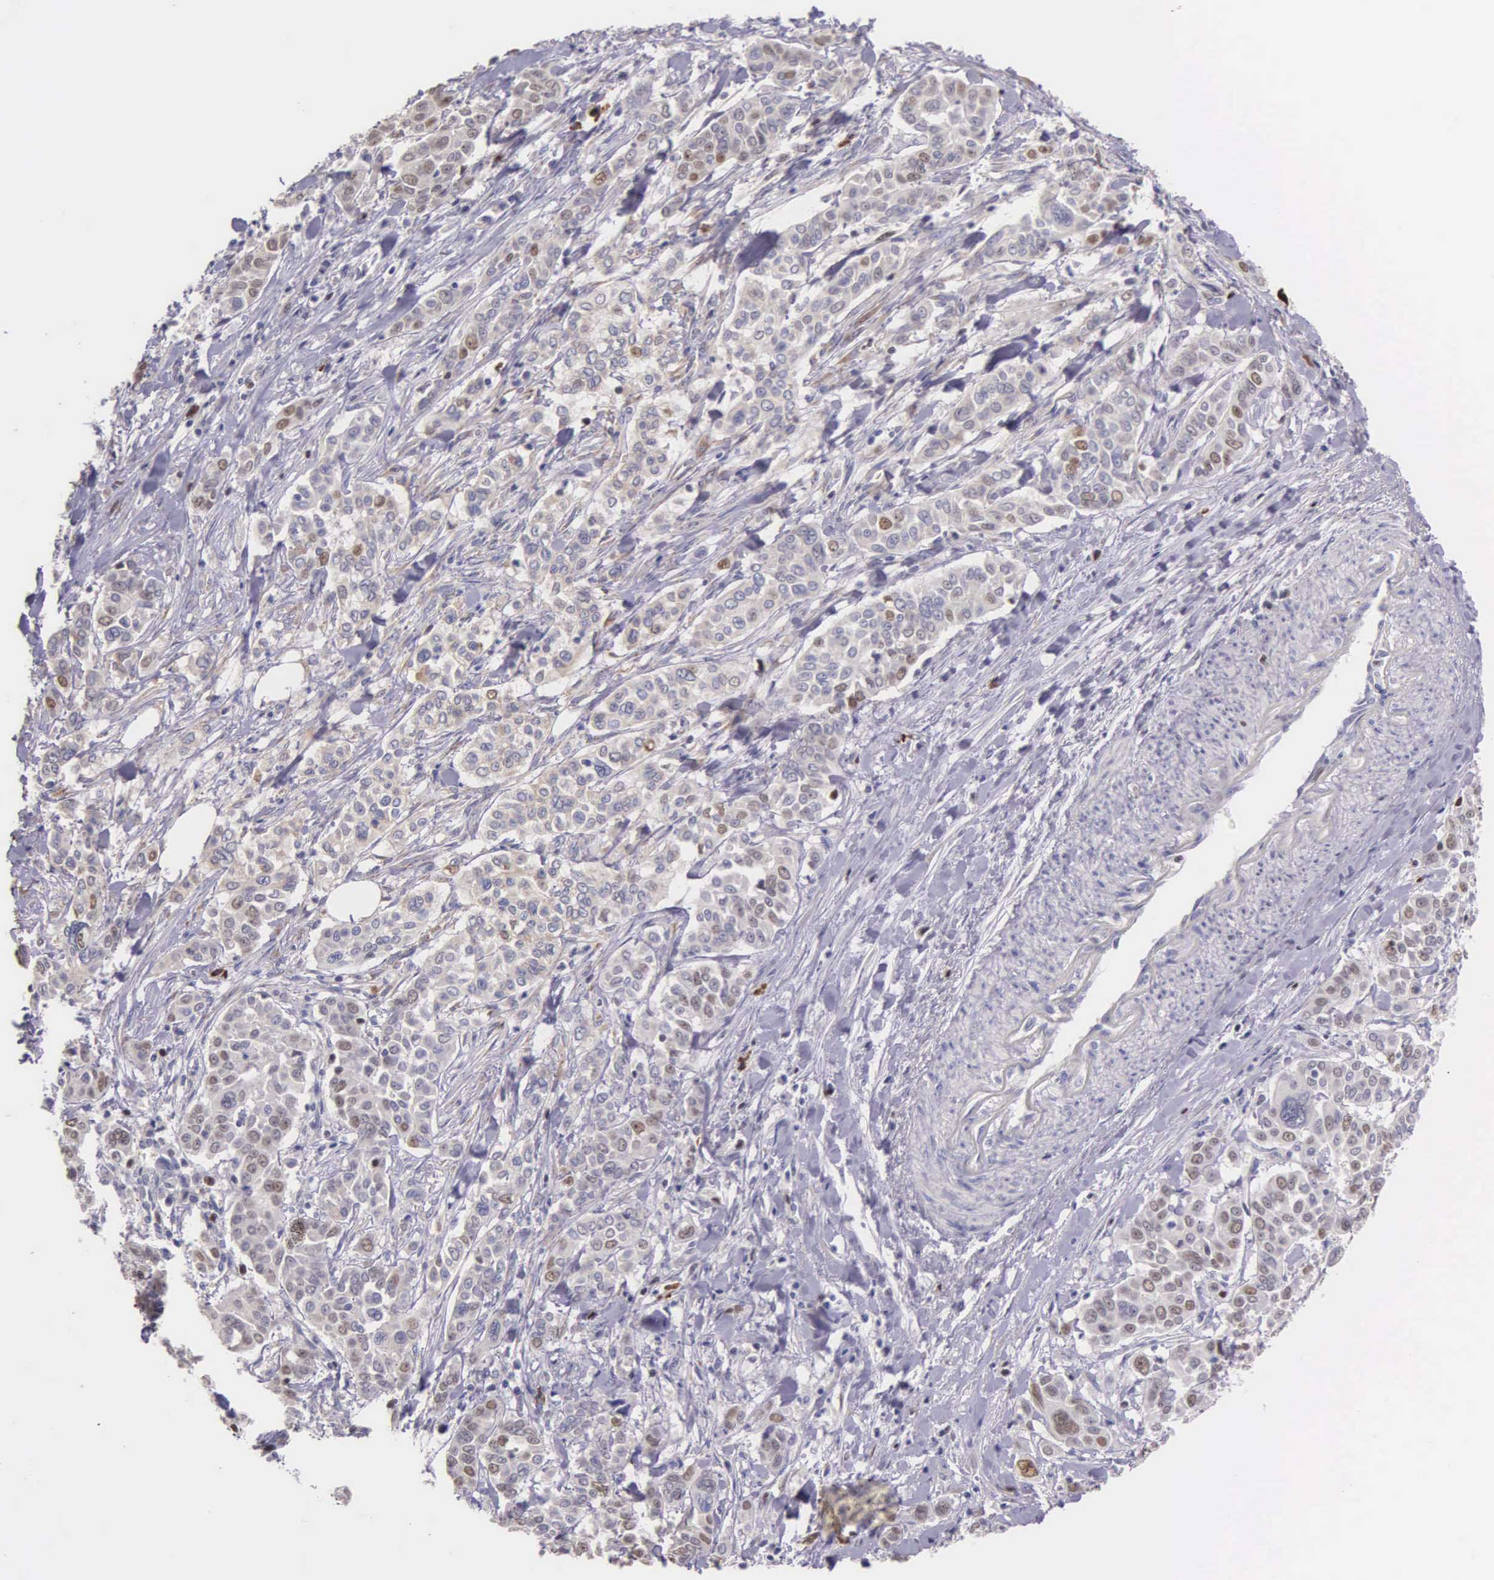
{"staining": {"intensity": "weak", "quantity": "25%-75%", "location": "nuclear"}, "tissue": "pancreatic cancer", "cell_type": "Tumor cells", "image_type": "cancer", "snomed": [{"axis": "morphology", "description": "Adenocarcinoma, NOS"}, {"axis": "topography", "description": "Pancreas"}], "caption": "A brown stain highlights weak nuclear positivity of a protein in human pancreatic adenocarcinoma tumor cells. (DAB = brown stain, brightfield microscopy at high magnification).", "gene": "MCM5", "patient": {"sex": "female", "age": 52}}